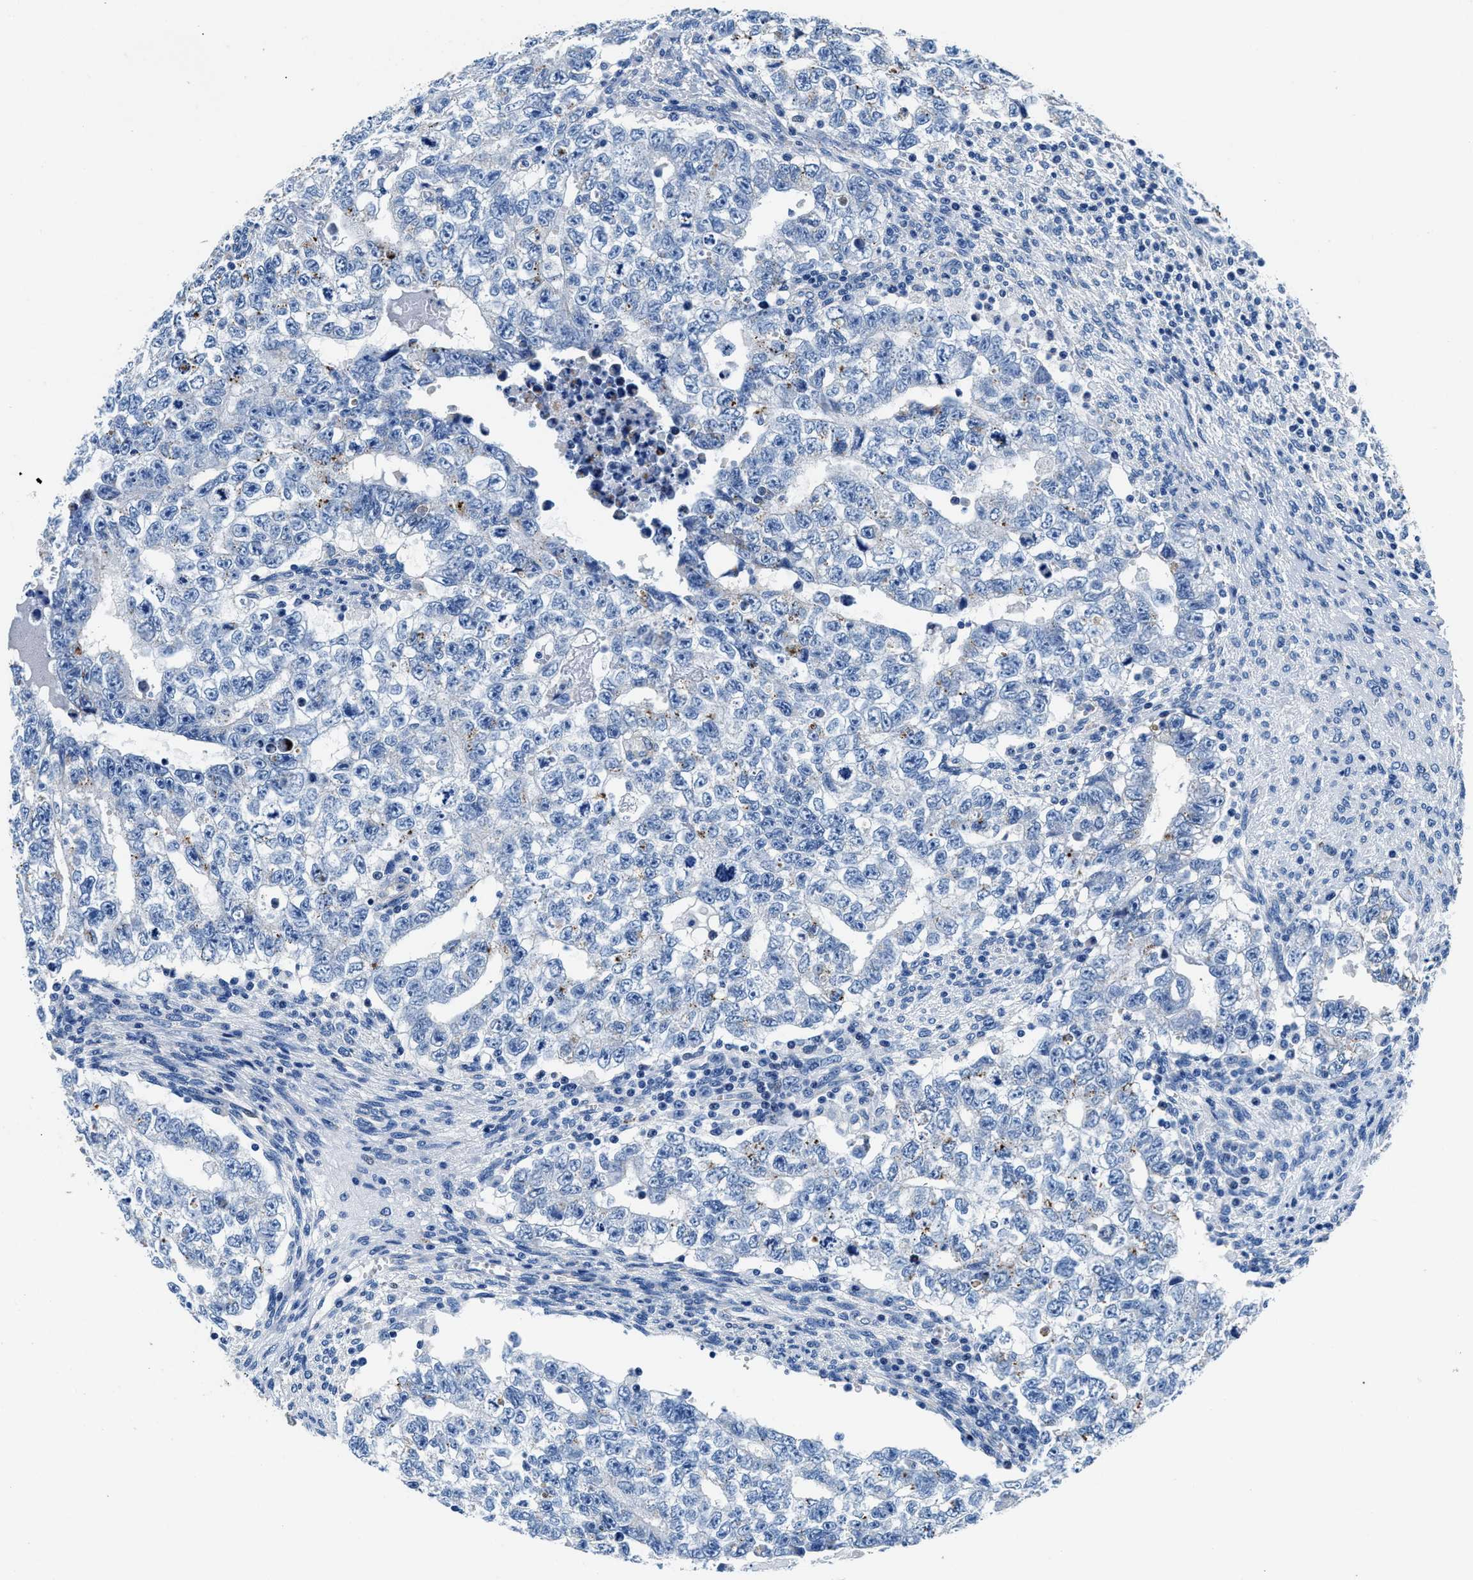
{"staining": {"intensity": "negative", "quantity": "none", "location": "none"}, "tissue": "testis cancer", "cell_type": "Tumor cells", "image_type": "cancer", "snomed": [{"axis": "morphology", "description": "Seminoma, NOS"}, {"axis": "morphology", "description": "Carcinoma, Embryonal, NOS"}, {"axis": "topography", "description": "Testis"}], "caption": "Human testis cancer (embryonal carcinoma) stained for a protein using immunohistochemistry (IHC) reveals no positivity in tumor cells.", "gene": "DAG1", "patient": {"sex": "male", "age": 38}}